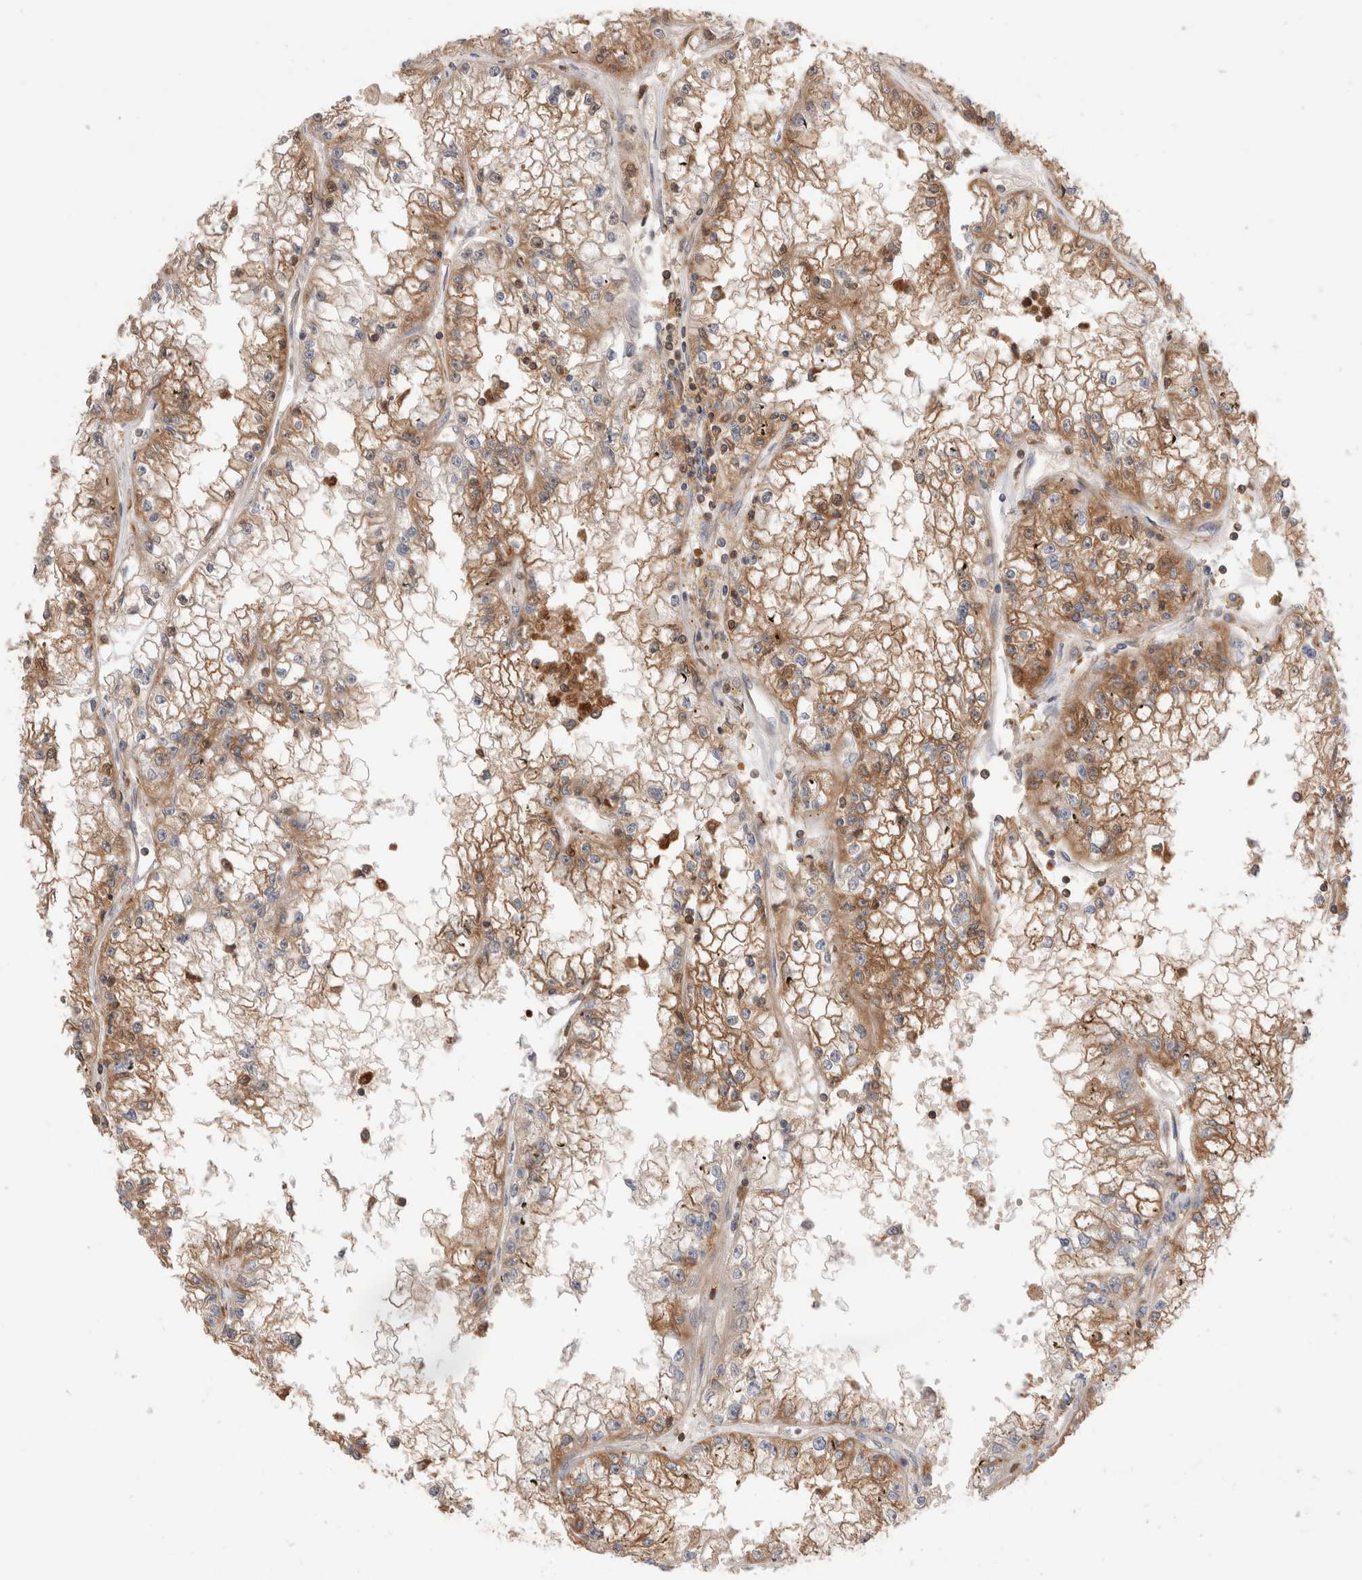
{"staining": {"intensity": "strong", "quantity": ">75%", "location": "cytoplasmic/membranous"}, "tissue": "renal cancer", "cell_type": "Tumor cells", "image_type": "cancer", "snomed": [{"axis": "morphology", "description": "Adenocarcinoma, NOS"}, {"axis": "topography", "description": "Kidney"}], "caption": "Immunohistochemistry (IHC) photomicrograph of neoplastic tissue: human adenocarcinoma (renal) stained using IHC exhibits high levels of strong protein expression localized specifically in the cytoplasmic/membranous of tumor cells, appearing as a cytoplasmic/membranous brown color.", "gene": "KLHL14", "patient": {"sex": "male", "age": 56}}